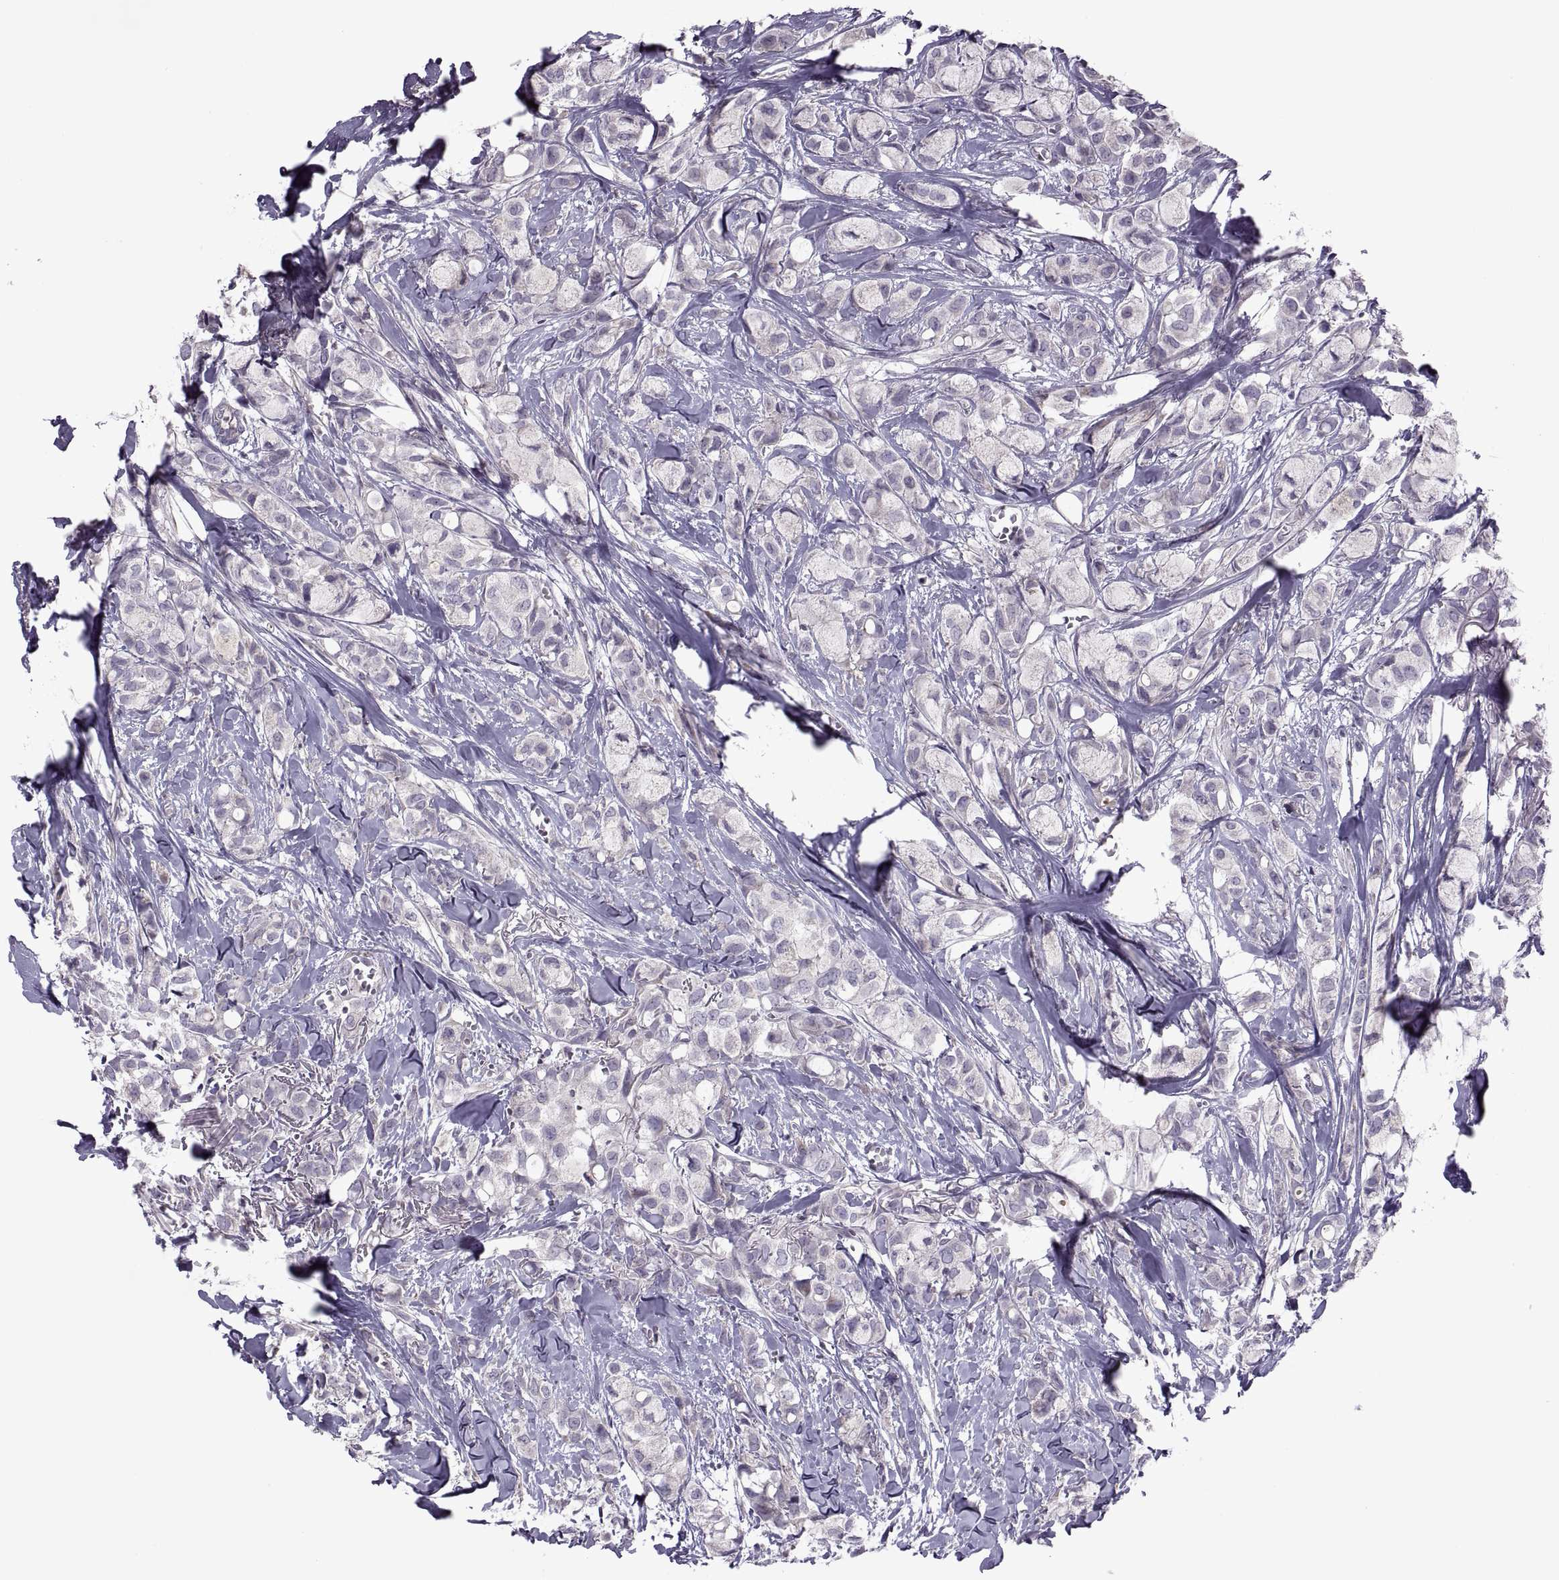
{"staining": {"intensity": "negative", "quantity": "none", "location": "none"}, "tissue": "breast cancer", "cell_type": "Tumor cells", "image_type": "cancer", "snomed": [{"axis": "morphology", "description": "Duct carcinoma"}, {"axis": "topography", "description": "Breast"}], "caption": "A photomicrograph of human breast cancer (invasive ductal carcinoma) is negative for staining in tumor cells.", "gene": "ODF3", "patient": {"sex": "female", "age": 85}}